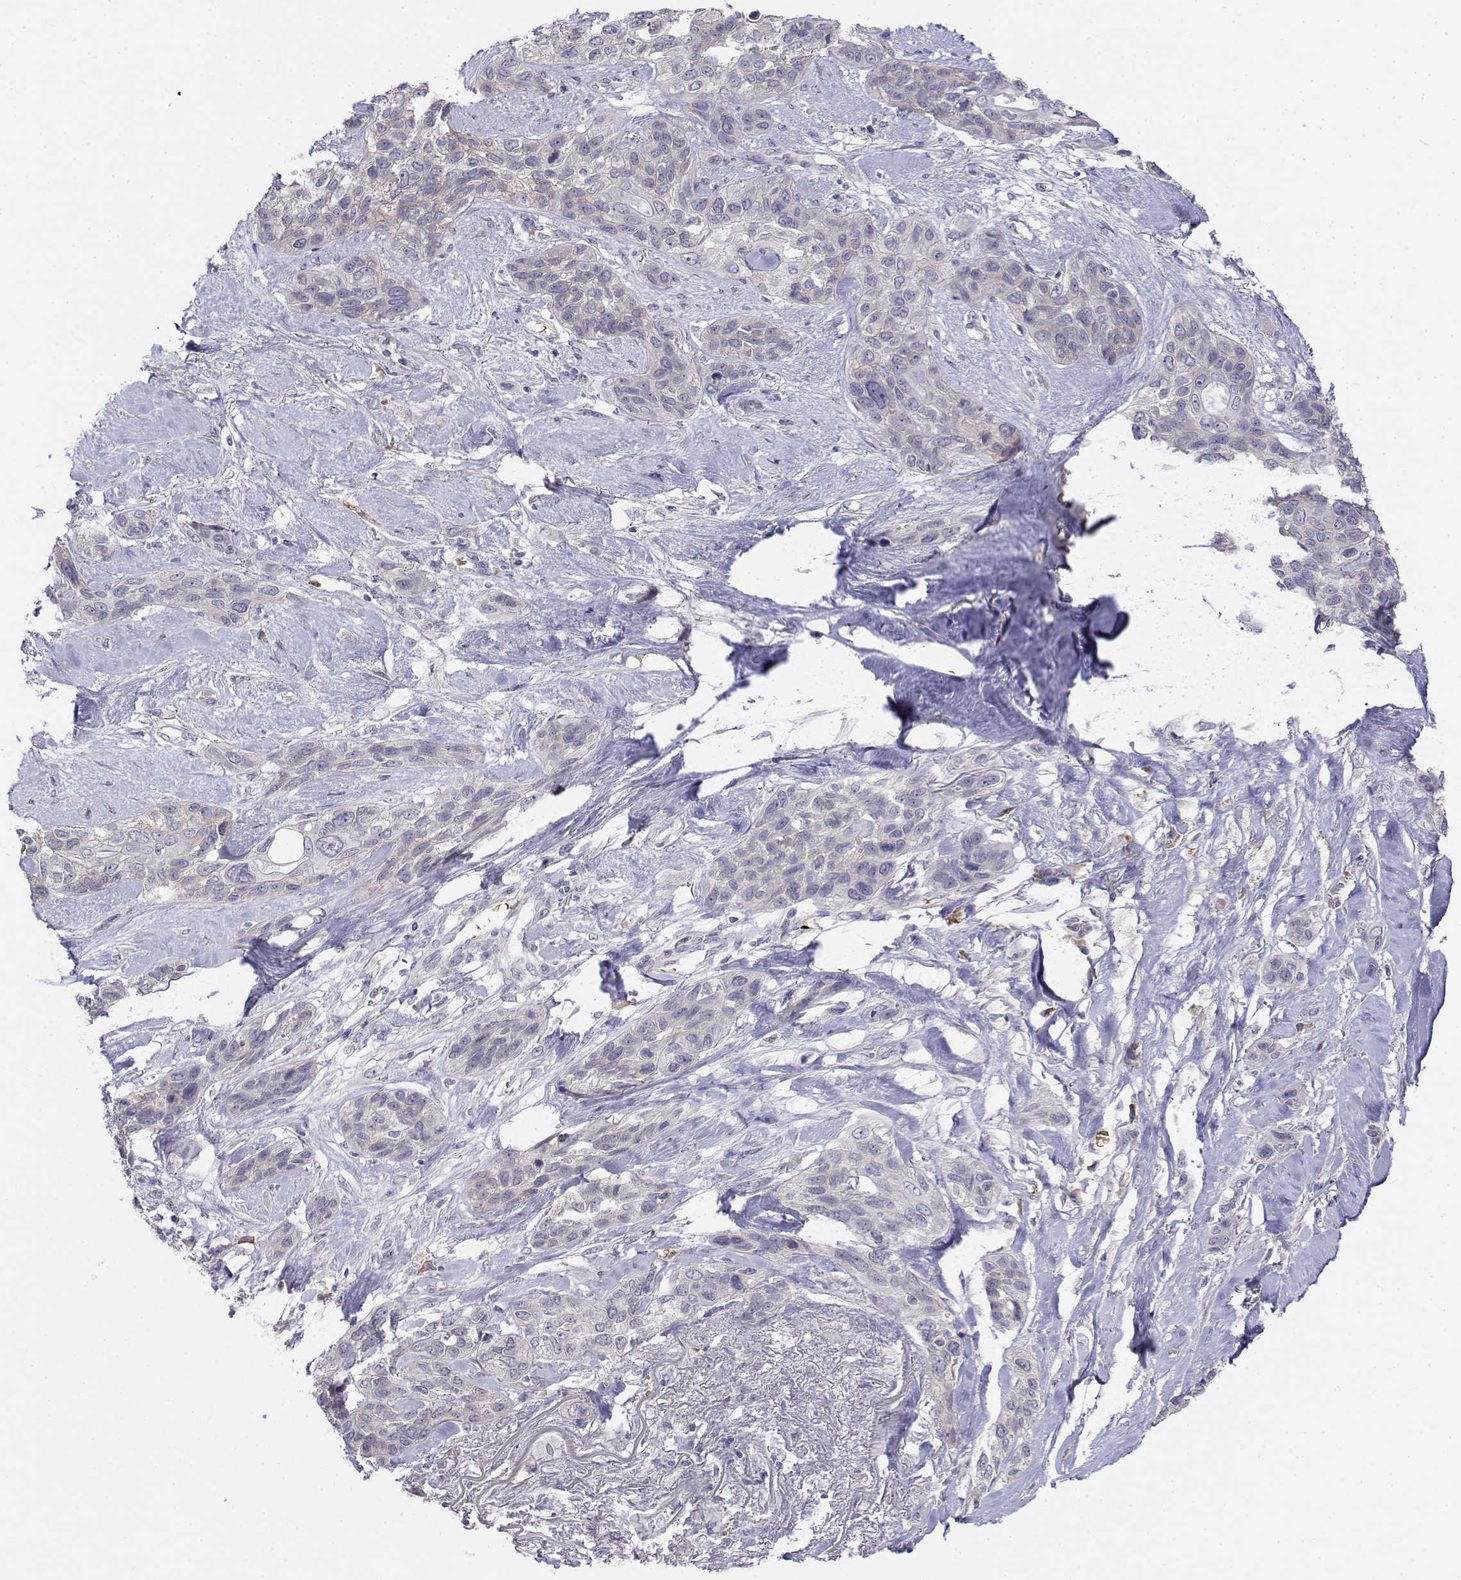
{"staining": {"intensity": "negative", "quantity": "none", "location": "none"}, "tissue": "lung cancer", "cell_type": "Tumor cells", "image_type": "cancer", "snomed": [{"axis": "morphology", "description": "Squamous cell carcinoma, NOS"}, {"axis": "topography", "description": "Lung"}], "caption": "This is a image of IHC staining of squamous cell carcinoma (lung), which shows no positivity in tumor cells. (Stains: DAB IHC with hematoxylin counter stain, Microscopy: brightfield microscopy at high magnification).", "gene": "CADM1", "patient": {"sex": "female", "age": 70}}